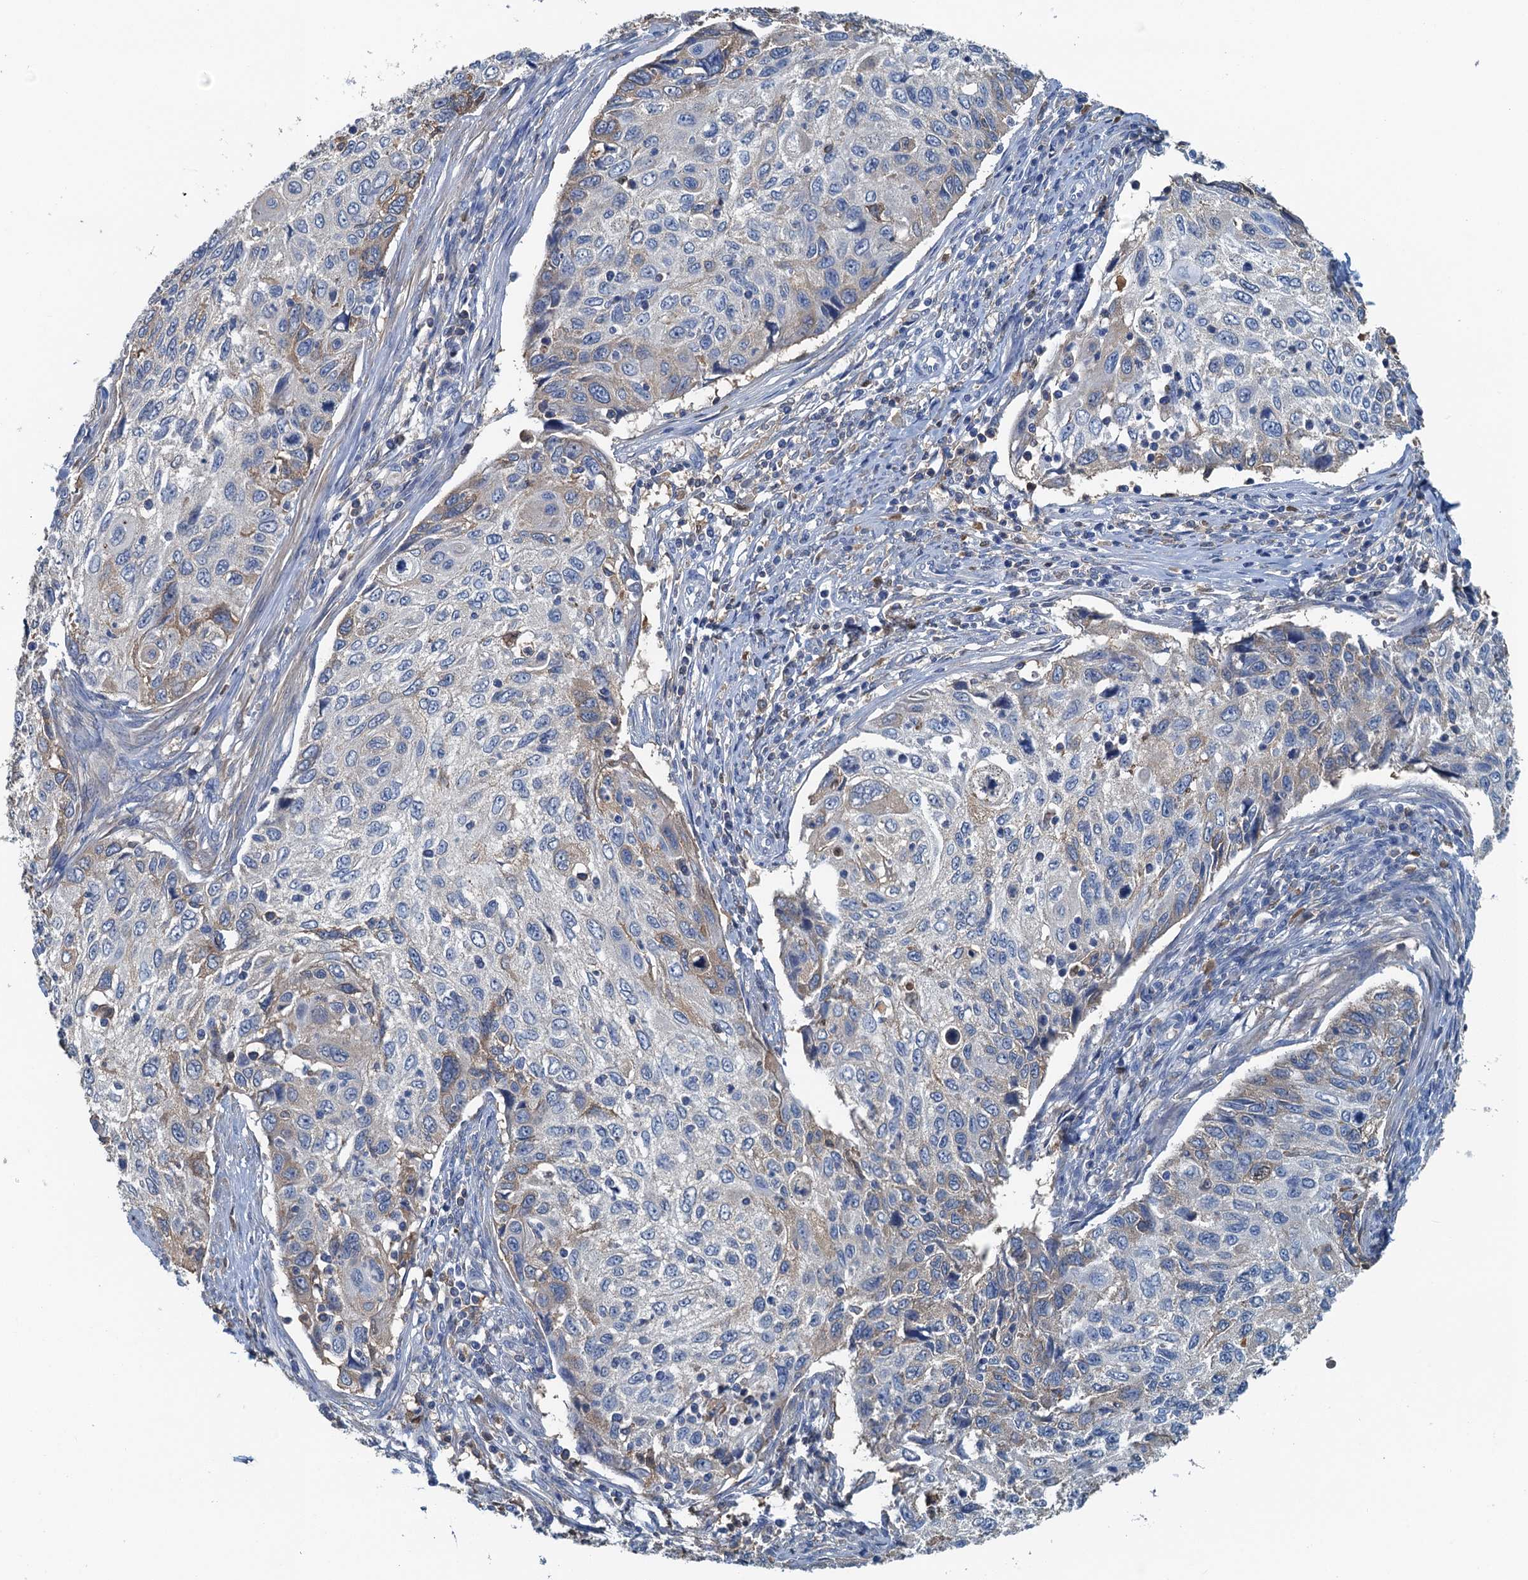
{"staining": {"intensity": "moderate", "quantity": "<25%", "location": "cytoplasmic/membranous"}, "tissue": "cervical cancer", "cell_type": "Tumor cells", "image_type": "cancer", "snomed": [{"axis": "morphology", "description": "Squamous cell carcinoma, NOS"}, {"axis": "topography", "description": "Cervix"}], "caption": "A micrograph of human cervical cancer (squamous cell carcinoma) stained for a protein shows moderate cytoplasmic/membranous brown staining in tumor cells.", "gene": "LSM14B", "patient": {"sex": "female", "age": 70}}